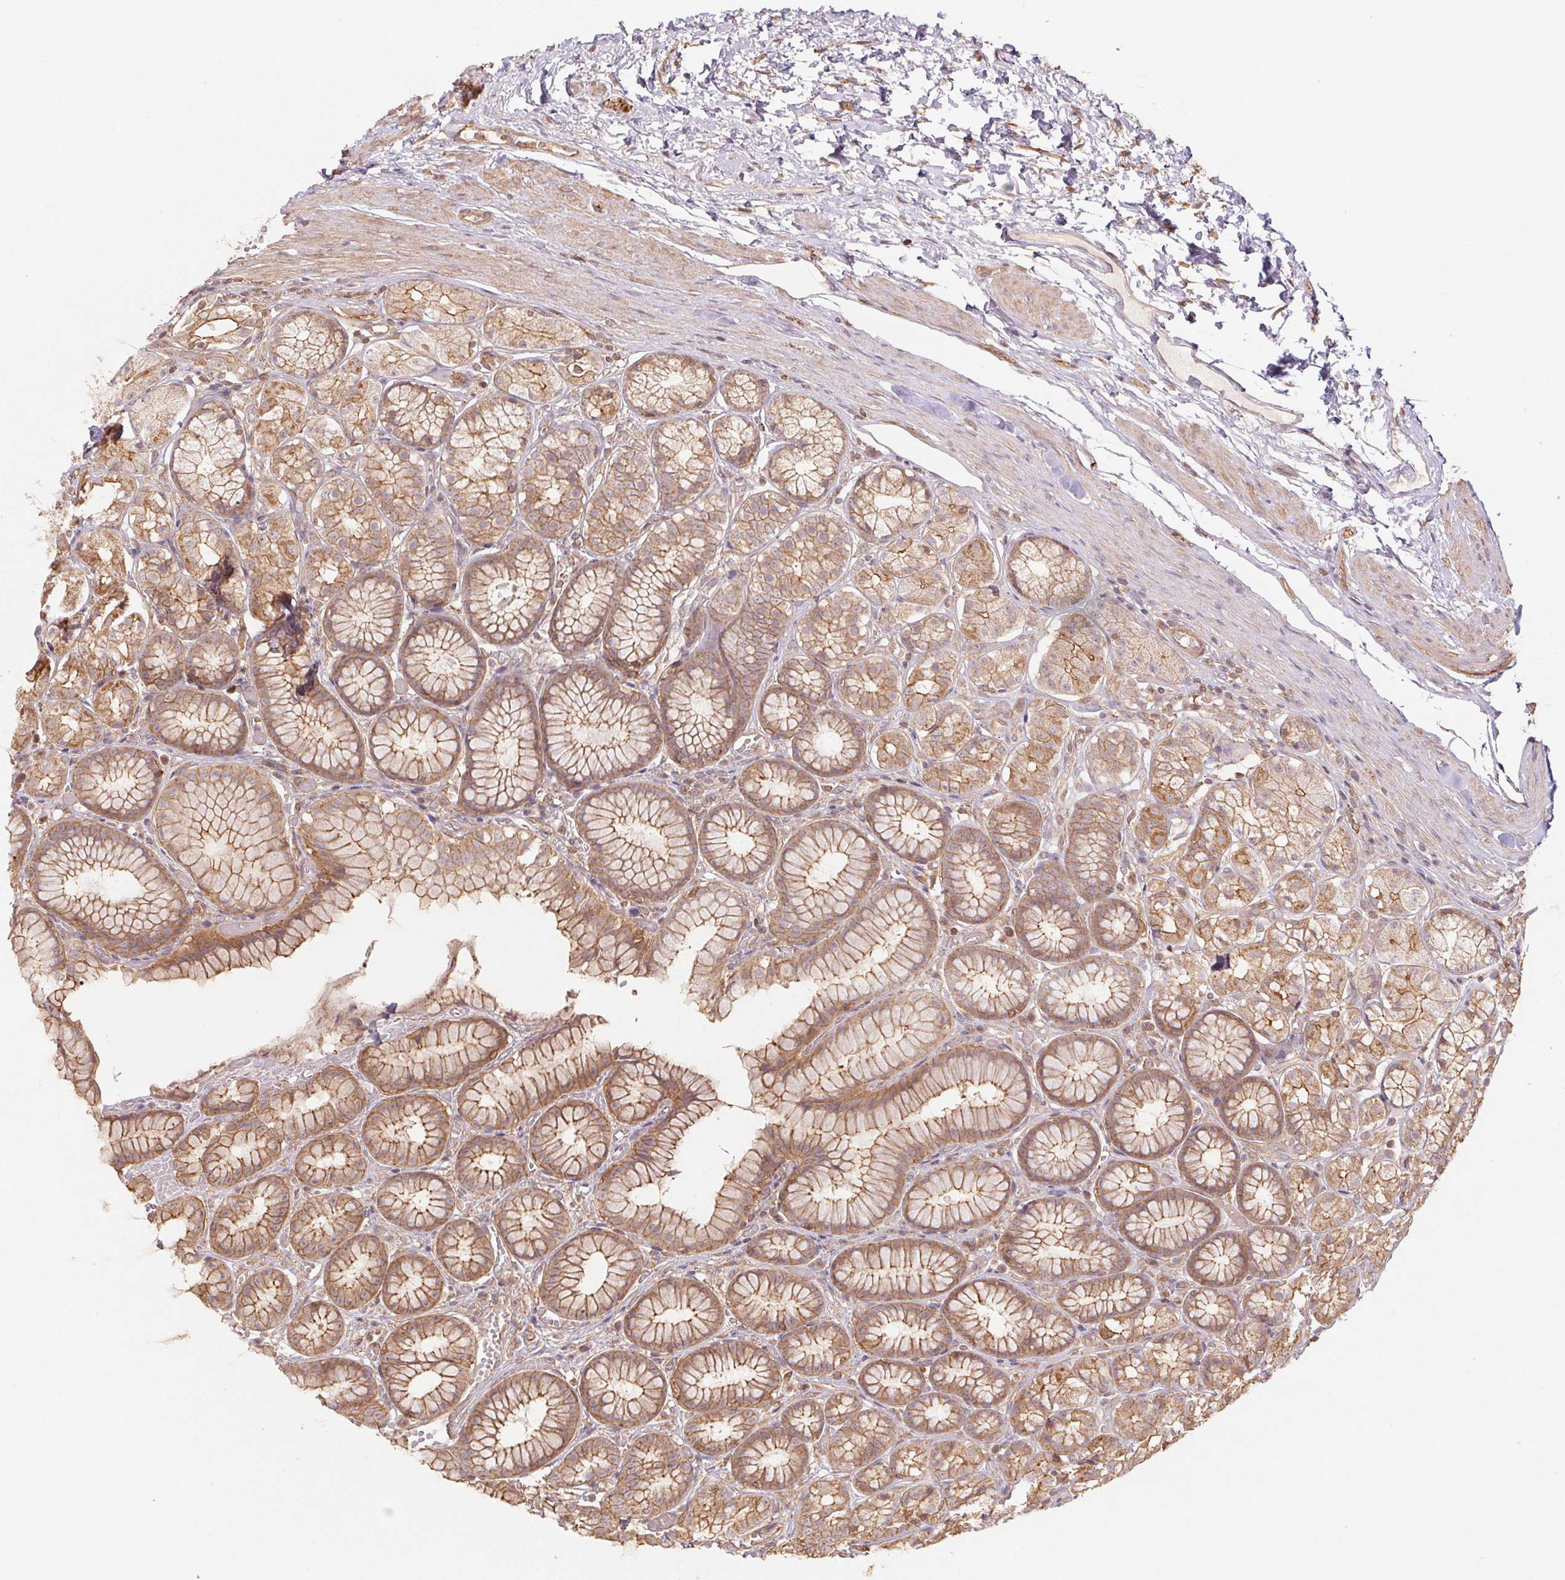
{"staining": {"intensity": "moderate", "quantity": ">75%", "location": "cytoplasmic/membranous"}, "tissue": "stomach", "cell_type": "Glandular cells", "image_type": "normal", "snomed": [{"axis": "morphology", "description": "Normal tissue, NOS"}, {"axis": "topography", "description": "Stomach"}], "caption": "Stomach stained for a protein demonstrates moderate cytoplasmic/membranous positivity in glandular cells. The staining was performed using DAB to visualize the protein expression in brown, while the nuclei were stained in blue with hematoxylin (Magnification: 20x).", "gene": "TUBA1A", "patient": {"sex": "male", "age": 70}}